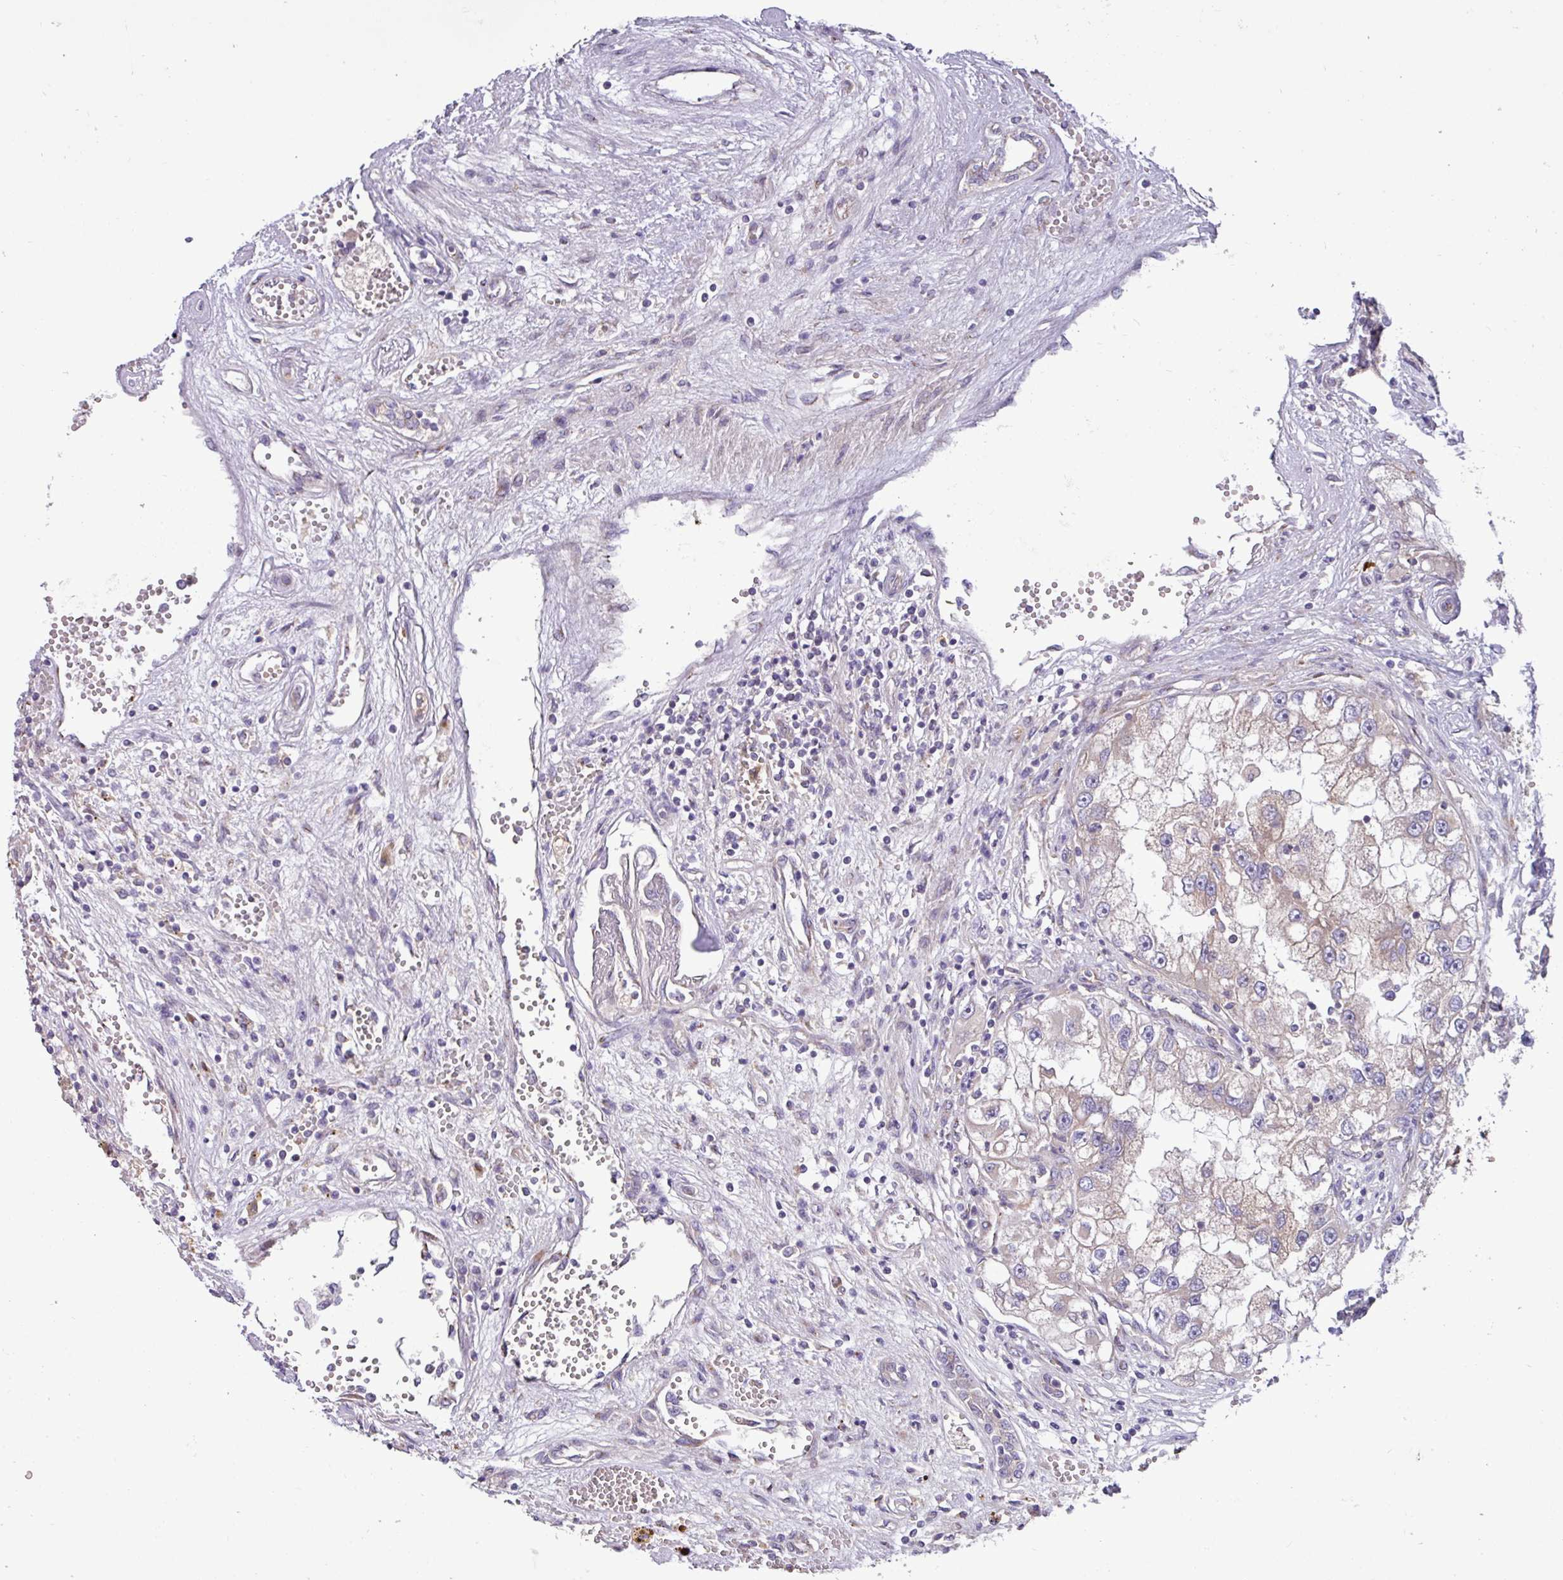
{"staining": {"intensity": "negative", "quantity": "none", "location": "none"}, "tissue": "renal cancer", "cell_type": "Tumor cells", "image_type": "cancer", "snomed": [{"axis": "morphology", "description": "Adenocarcinoma, NOS"}, {"axis": "topography", "description": "Kidney"}], "caption": "DAB immunohistochemical staining of human adenocarcinoma (renal) shows no significant expression in tumor cells.", "gene": "RAB19", "patient": {"sex": "male", "age": 63}}